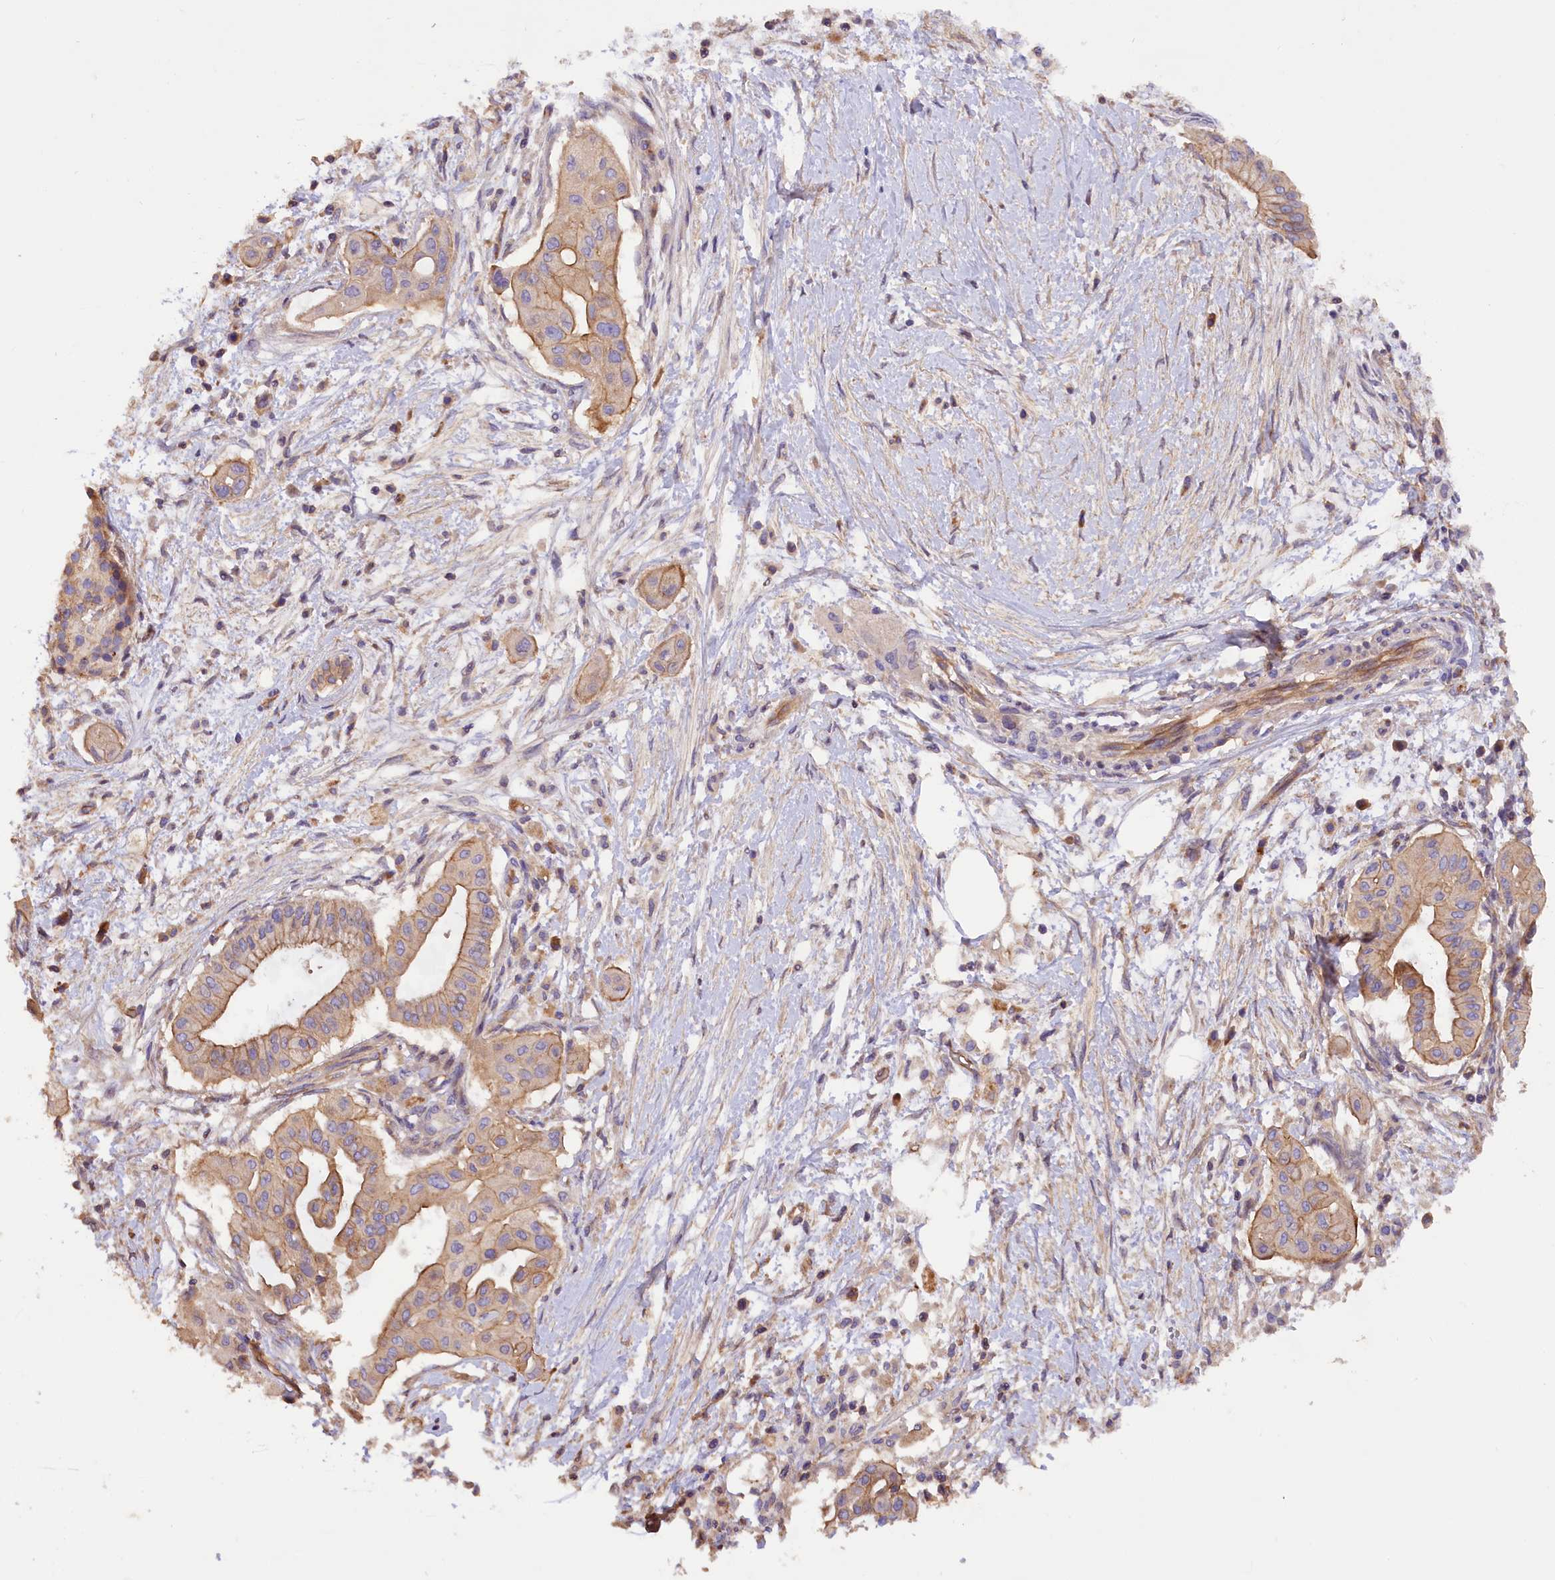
{"staining": {"intensity": "moderate", "quantity": ">75%", "location": "cytoplasmic/membranous"}, "tissue": "pancreatic cancer", "cell_type": "Tumor cells", "image_type": "cancer", "snomed": [{"axis": "morphology", "description": "Adenocarcinoma, NOS"}, {"axis": "topography", "description": "Pancreas"}], "caption": "The histopathology image demonstrates staining of pancreatic cancer (adenocarcinoma), revealing moderate cytoplasmic/membranous protein expression (brown color) within tumor cells.", "gene": "ERMARD", "patient": {"sex": "male", "age": 68}}